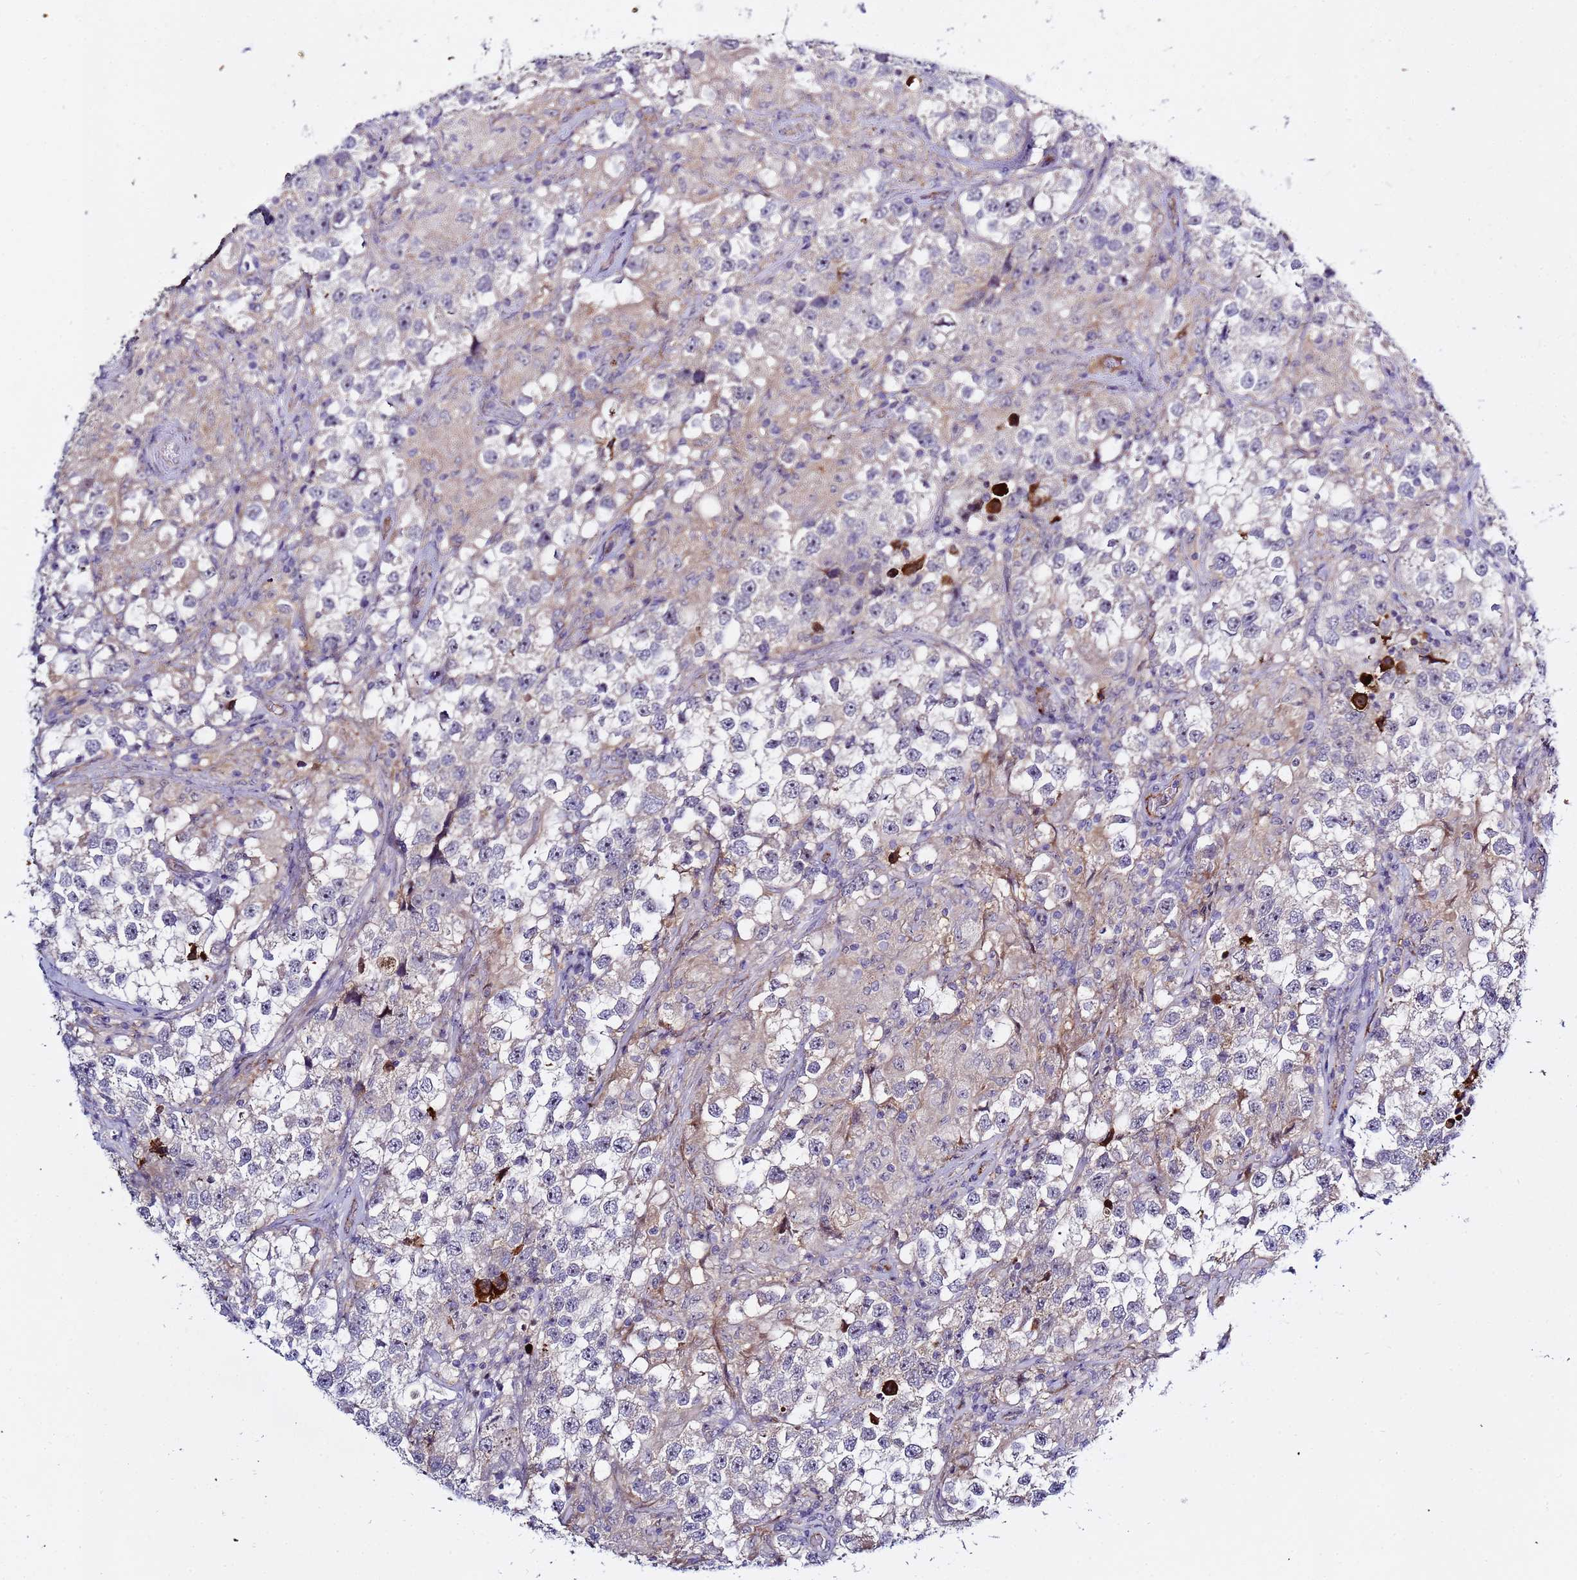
{"staining": {"intensity": "negative", "quantity": "none", "location": "none"}, "tissue": "testis cancer", "cell_type": "Tumor cells", "image_type": "cancer", "snomed": [{"axis": "morphology", "description": "Seminoma, NOS"}, {"axis": "topography", "description": "Testis"}], "caption": "The photomicrograph shows no significant positivity in tumor cells of testis cancer (seminoma).", "gene": "NOL8", "patient": {"sex": "male", "age": 46}}